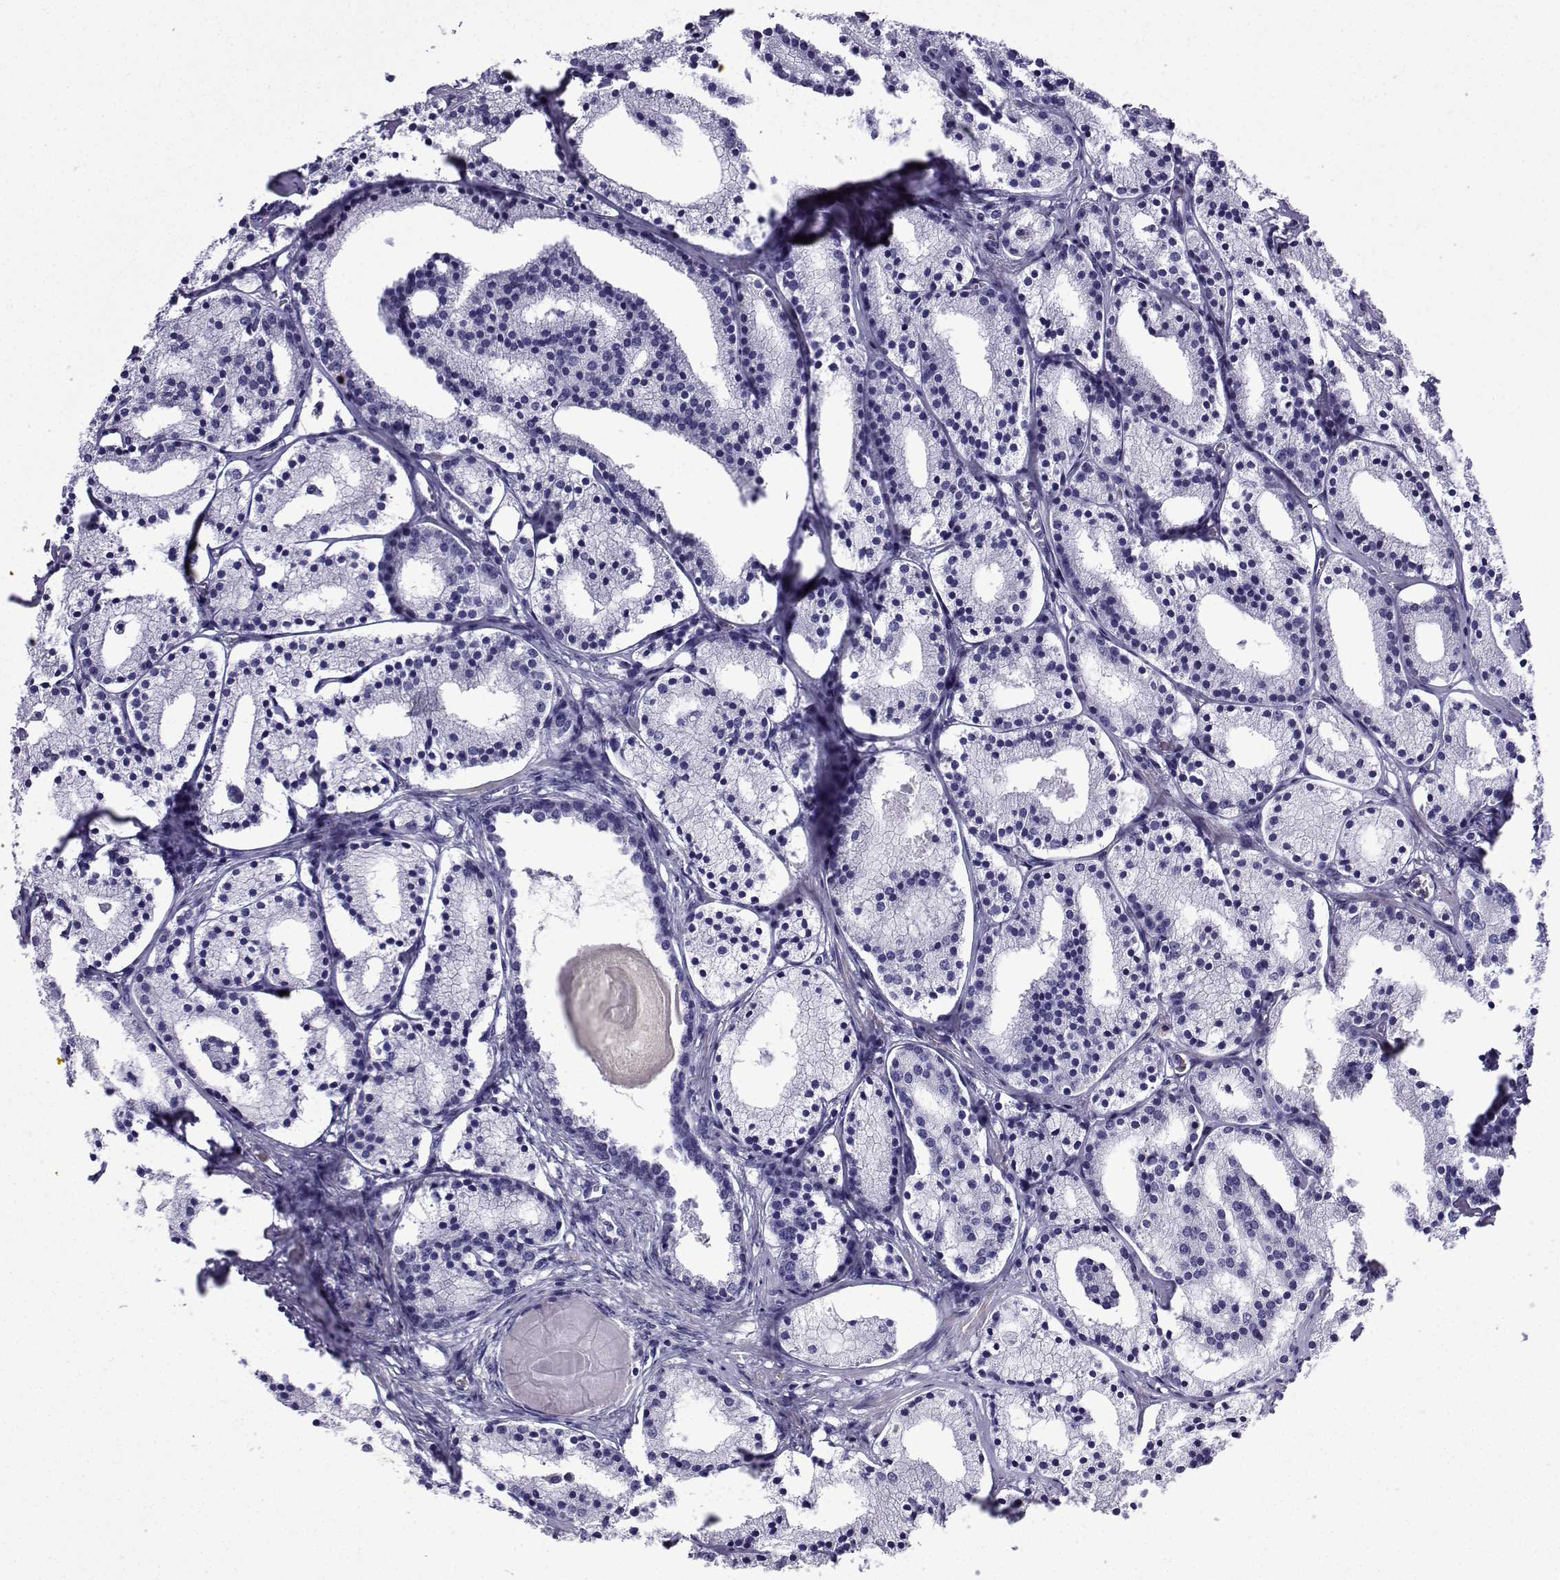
{"staining": {"intensity": "negative", "quantity": "none", "location": "none"}, "tissue": "prostate cancer", "cell_type": "Tumor cells", "image_type": "cancer", "snomed": [{"axis": "morphology", "description": "Adenocarcinoma, NOS"}, {"axis": "topography", "description": "Prostate"}], "caption": "A photomicrograph of human prostate adenocarcinoma is negative for staining in tumor cells.", "gene": "KCNF1", "patient": {"sex": "male", "age": 69}}